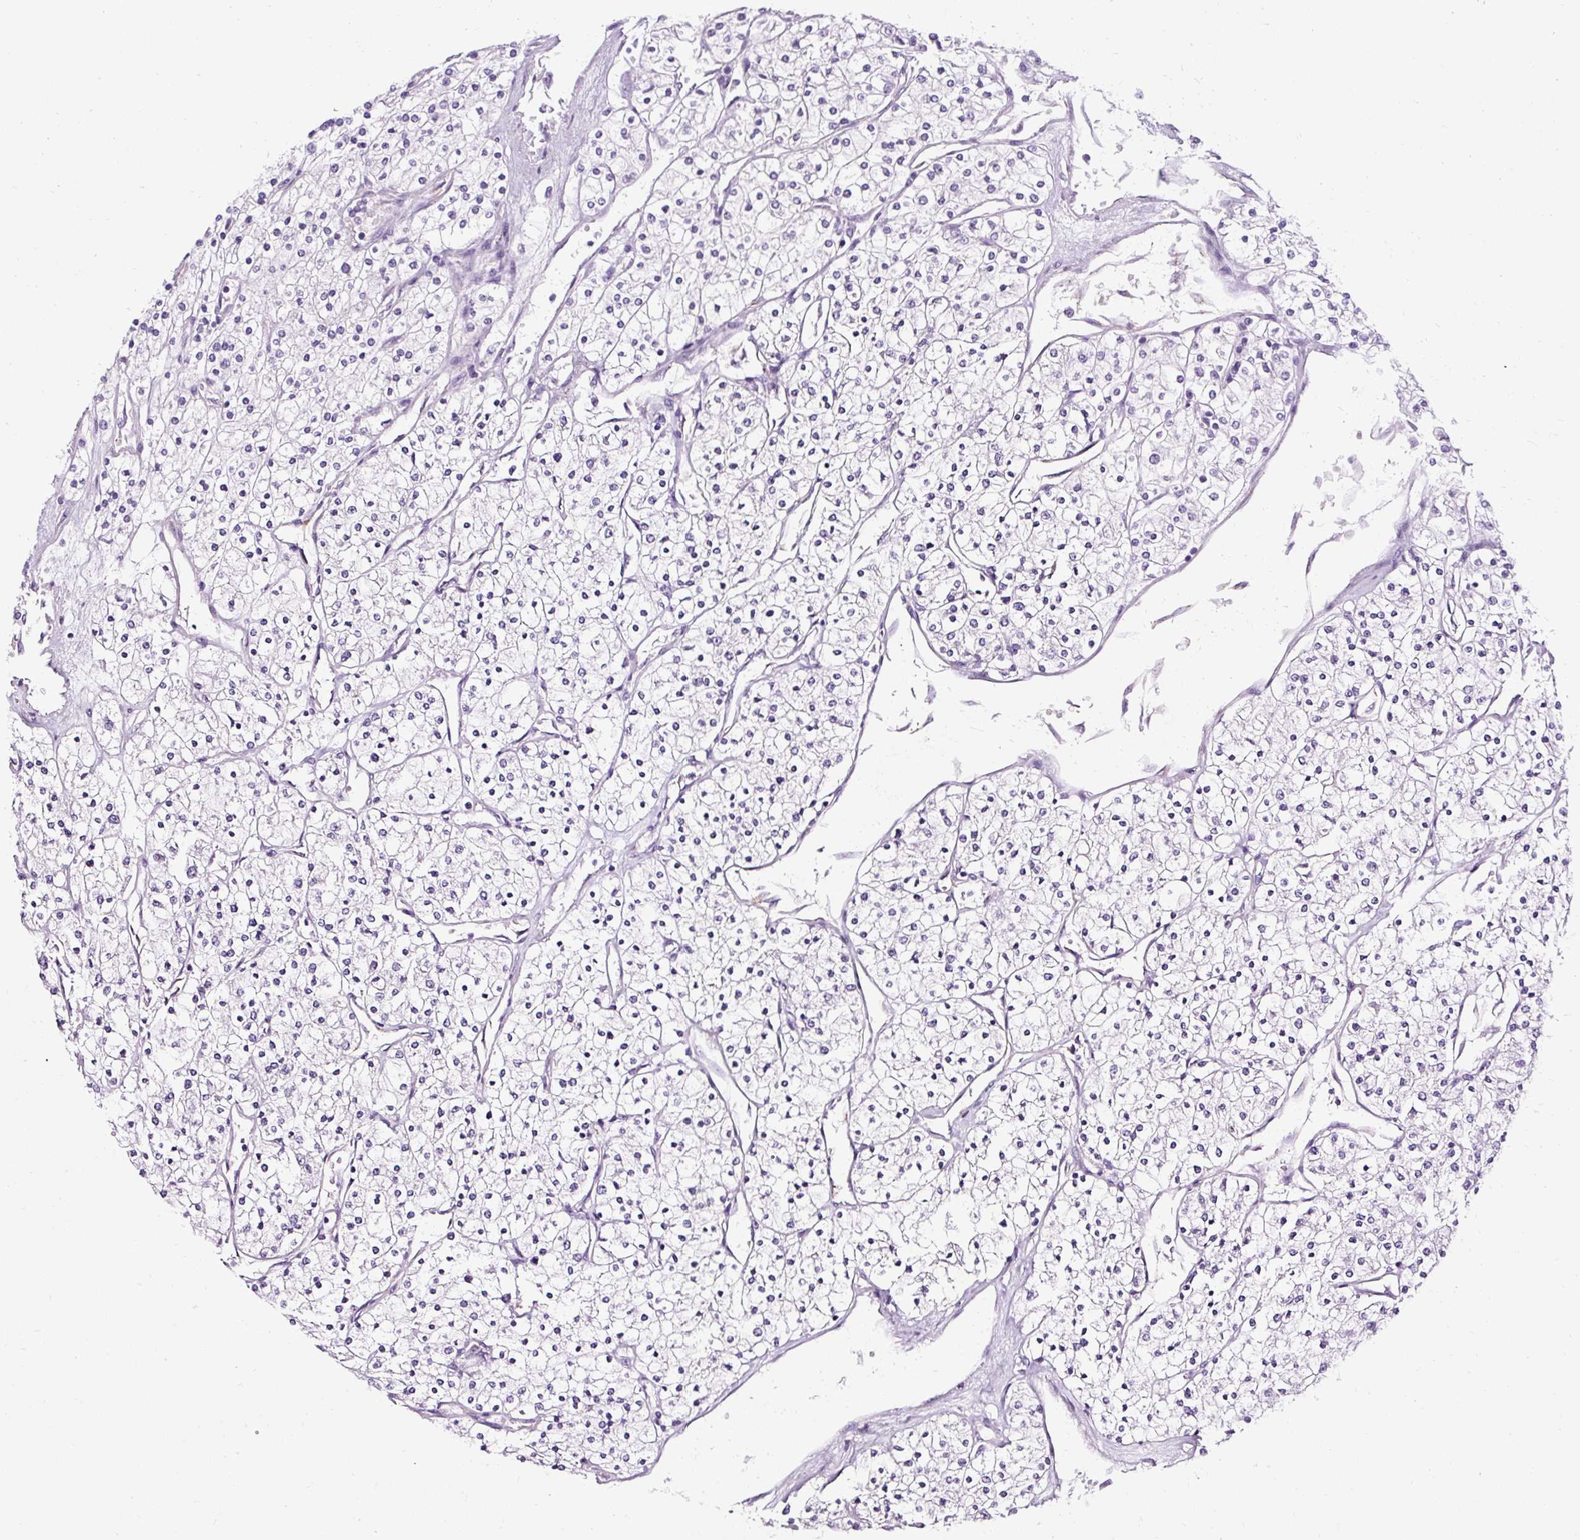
{"staining": {"intensity": "negative", "quantity": "none", "location": "none"}, "tissue": "renal cancer", "cell_type": "Tumor cells", "image_type": "cancer", "snomed": [{"axis": "morphology", "description": "Adenocarcinoma, NOS"}, {"axis": "topography", "description": "Kidney"}], "caption": "High power microscopy histopathology image of an immunohistochemistry photomicrograph of adenocarcinoma (renal), revealing no significant expression in tumor cells. (DAB immunohistochemistry with hematoxylin counter stain).", "gene": "B3GNT4", "patient": {"sex": "male", "age": 80}}